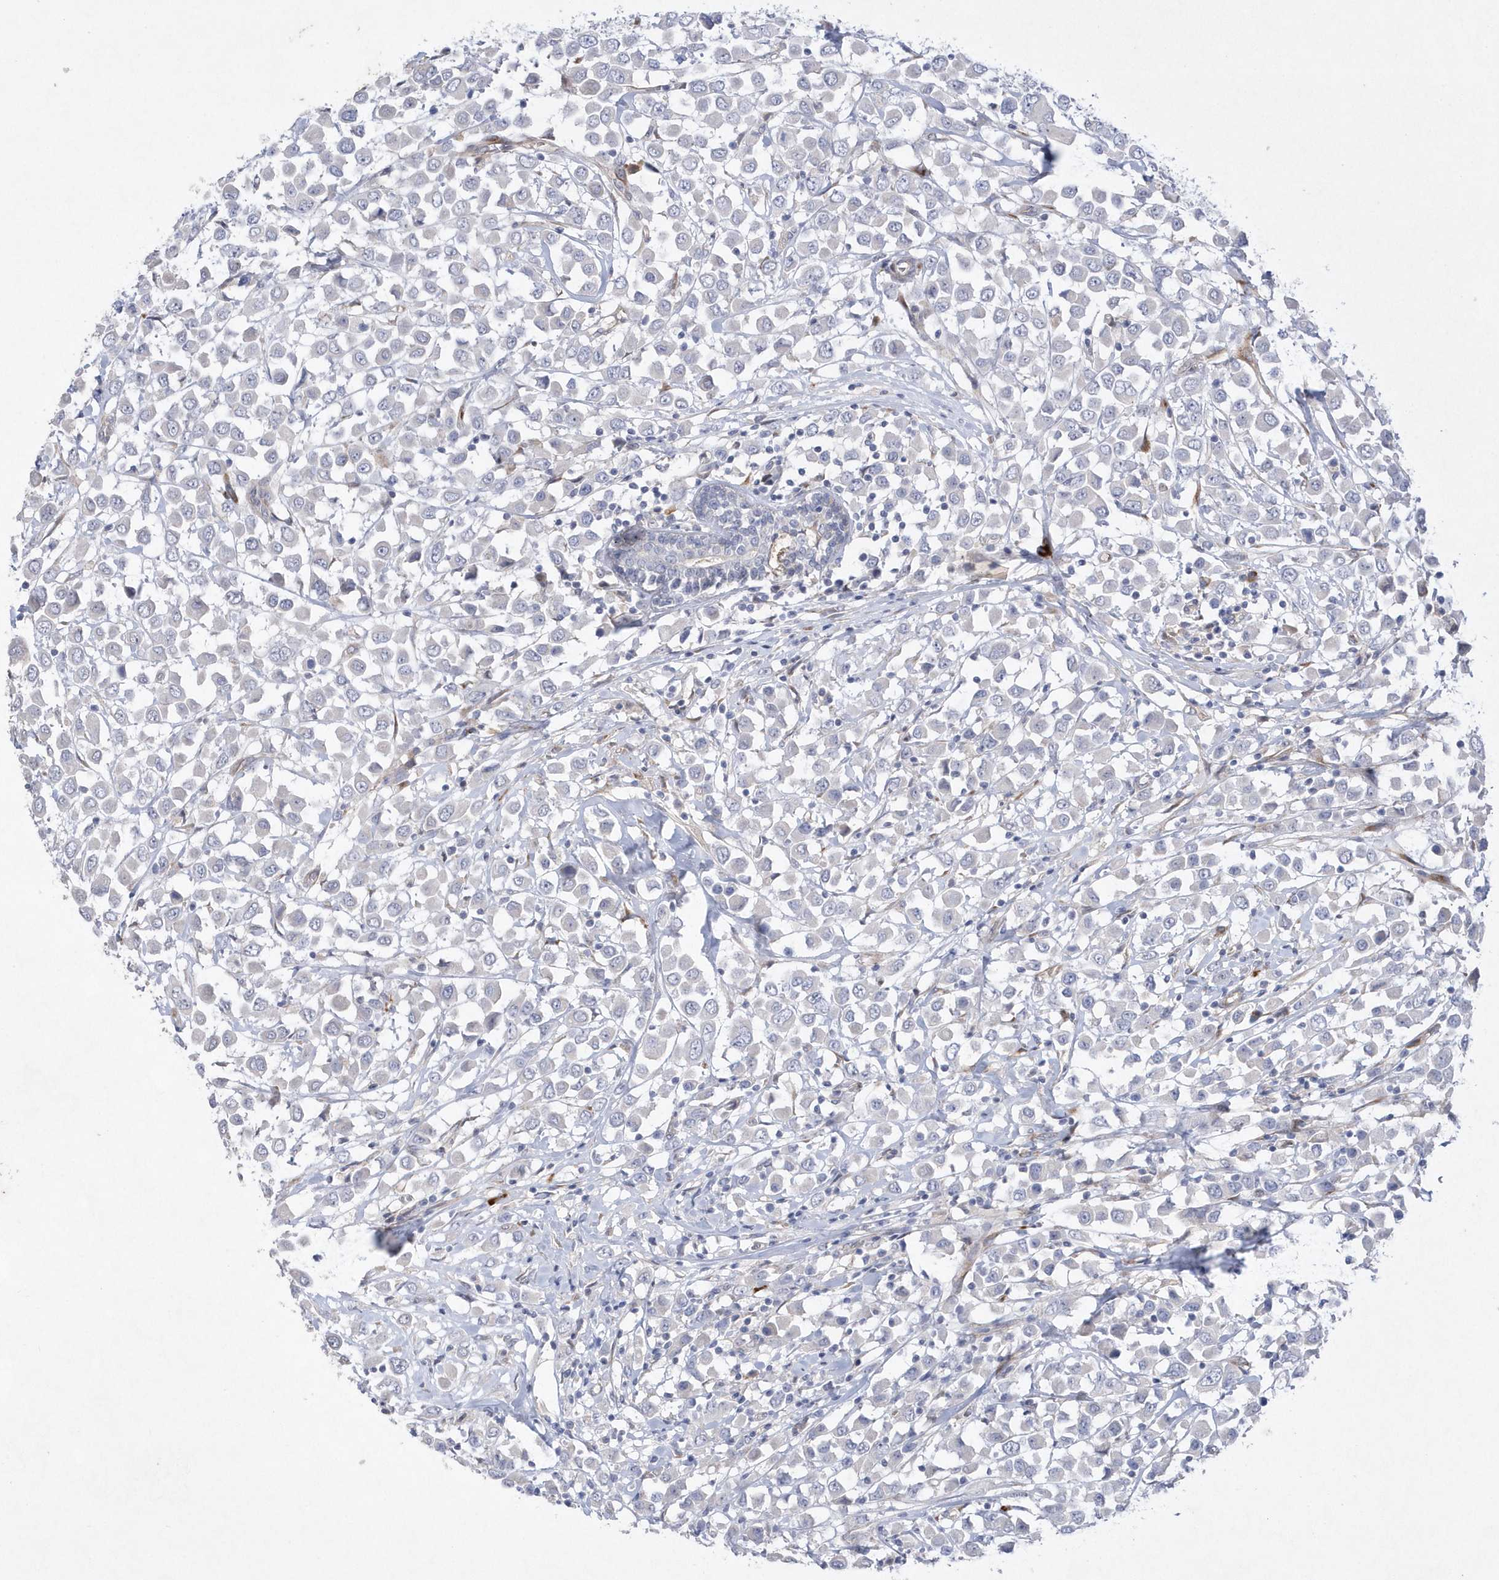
{"staining": {"intensity": "negative", "quantity": "none", "location": "none"}, "tissue": "breast cancer", "cell_type": "Tumor cells", "image_type": "cancer", "snomed": [{"axis": "morphology", "description": "Duct carcinoma"}, {"axis": "topography", "description": "Breast"}], "caption": "Tumor cells show no significant staining in breast cancer (intraductal carcinoma).", "gene": "TMEM132B", "patient": {"sex": "female", "age": 61}}